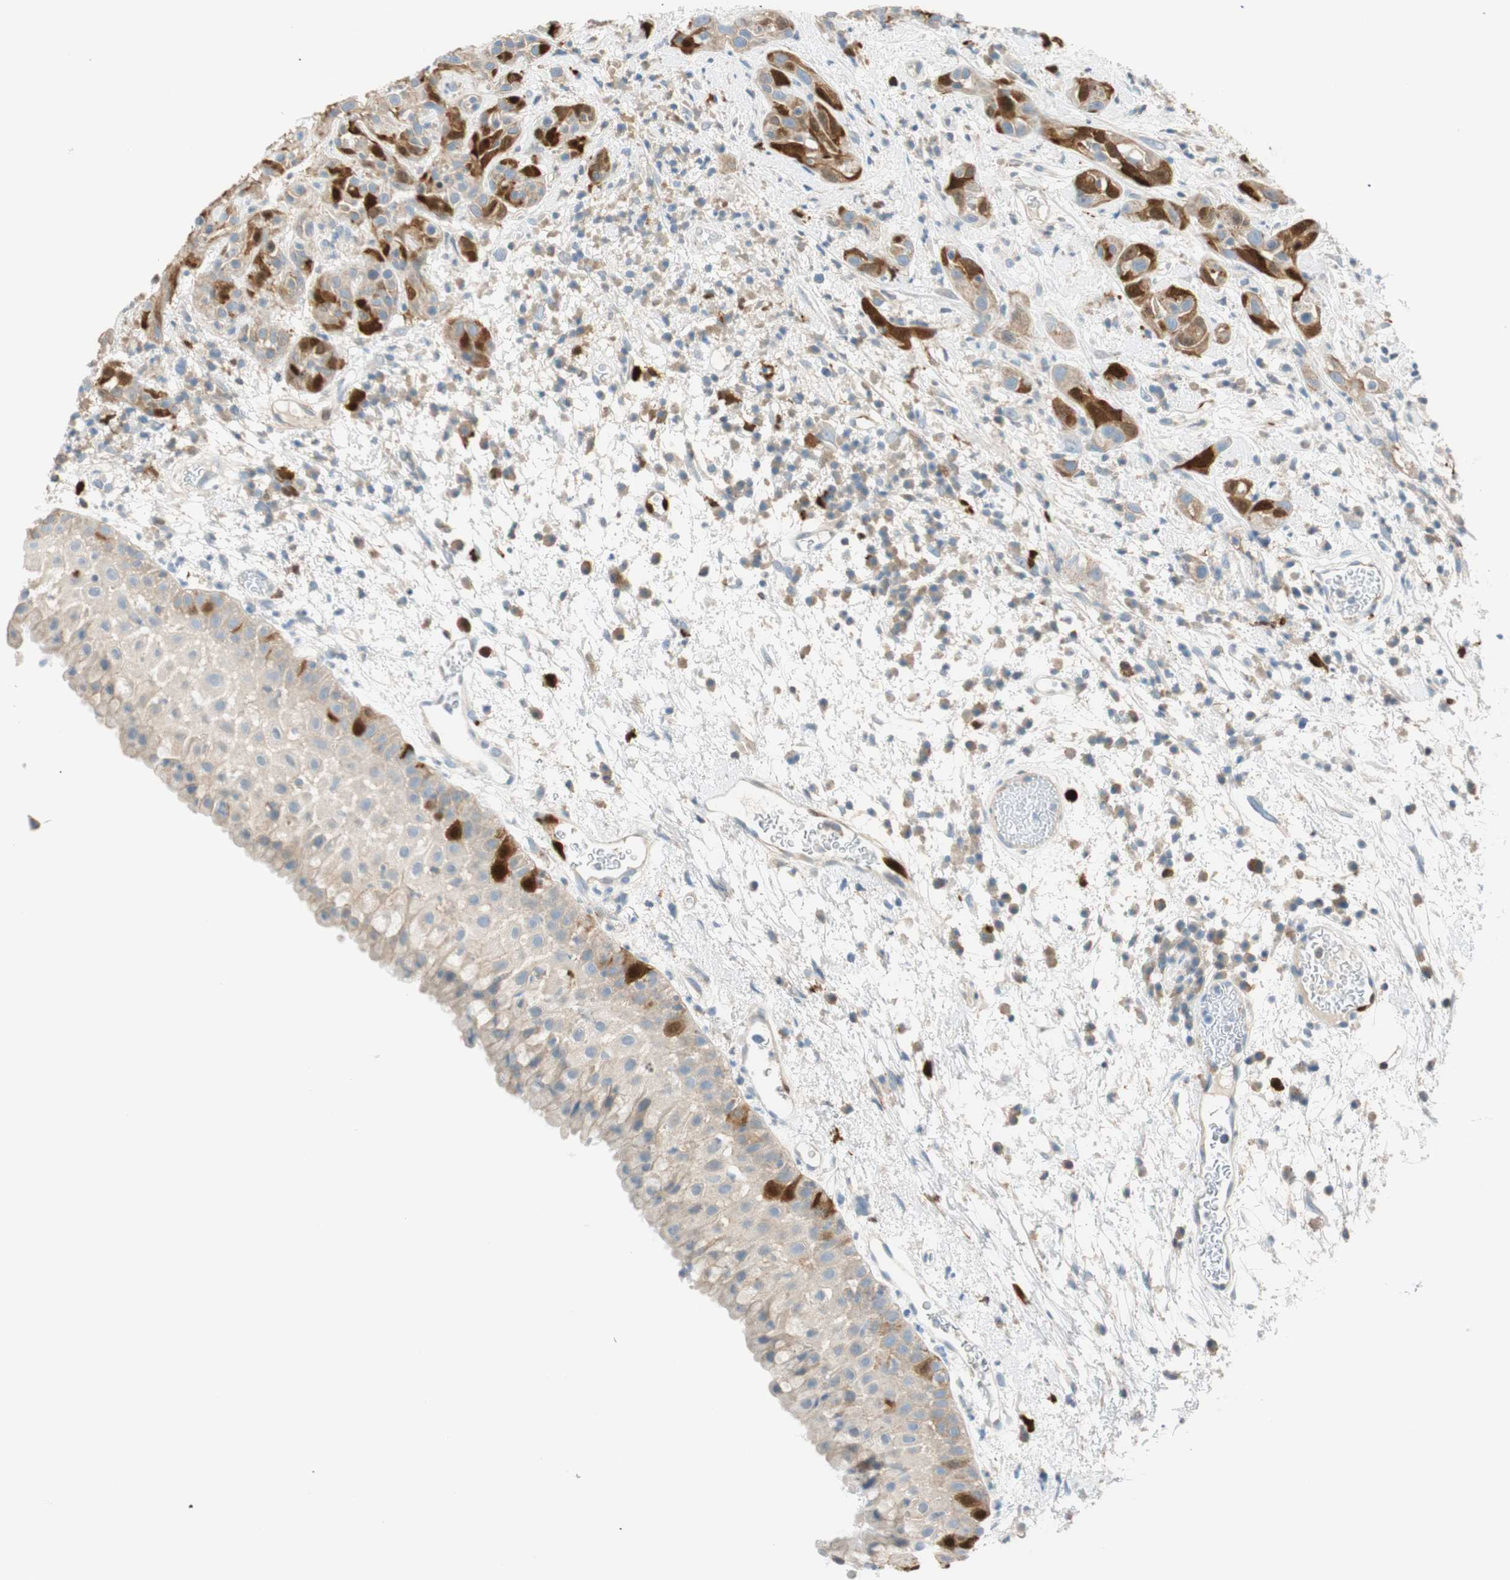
{"staining": {"intensity": "strong", "quantity": "25%-75%", "location": "cytoplasmic/membranous,nuclear"}, "tissue": "head and neck cancer", "cell_type": "Tumor cells", "image_type": "cancer", "snomed": [{"axis": "morphology", "description": "Squamous cell carcinoma, NOS"}, {"axis": "topography", "description": "Head-Neck"}], "caption": "A brown stain labels strong cytoplasmic/membranous and nuclear positivity of a protein in human head and neck cancer (squamous cell carcinoma) tumor cells.", "gene": "PTTG1", "patient": {"sex": "male", "age": 62}}